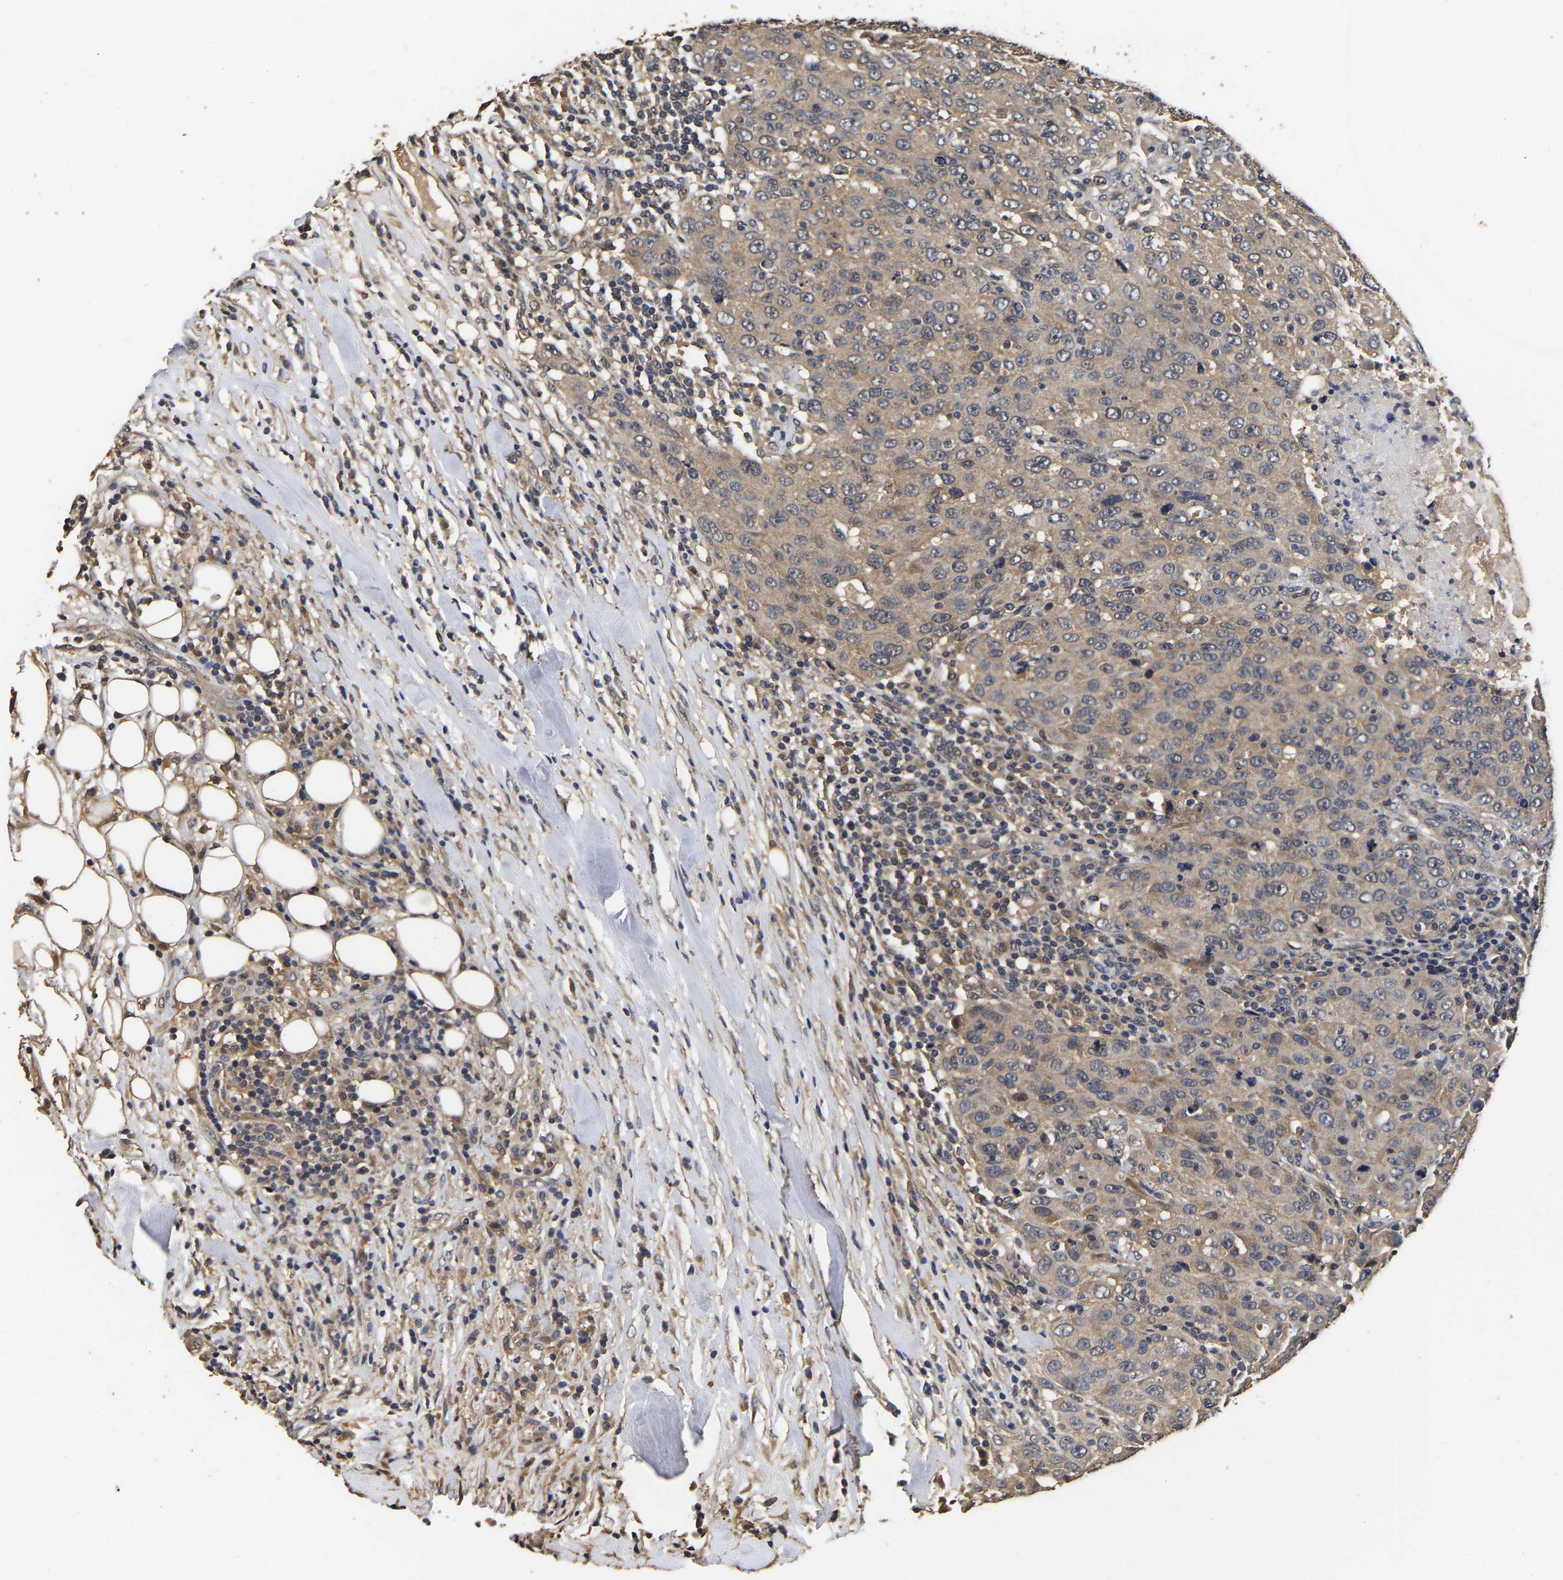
{"staining": {"intensity": "moderate", "quantity": ">75%", "location": "cytoplasmic/membranous"}, "tissue": "breast cancer", "cell_type": "Tumor cells", "image_type": "cancer", "snomed": [{"axis": "morphology", "description": "Duct carcinoma"}, {"axis": "topography", "description": "Breast"}], "caption": "Immunohistochemistry (IHC) histopathology image of neoplastic tissue: intraductal carcinoma (breast) stained using immunohistochemistry reveals medium levels of moderate protein expression localized specifically in the cytoplasmic/membranous of tumor cells, appearing as a cytoplasmic/membranous brown color.", "gene": "STK32C", "patient": {"sex": "female", "age": 37}}